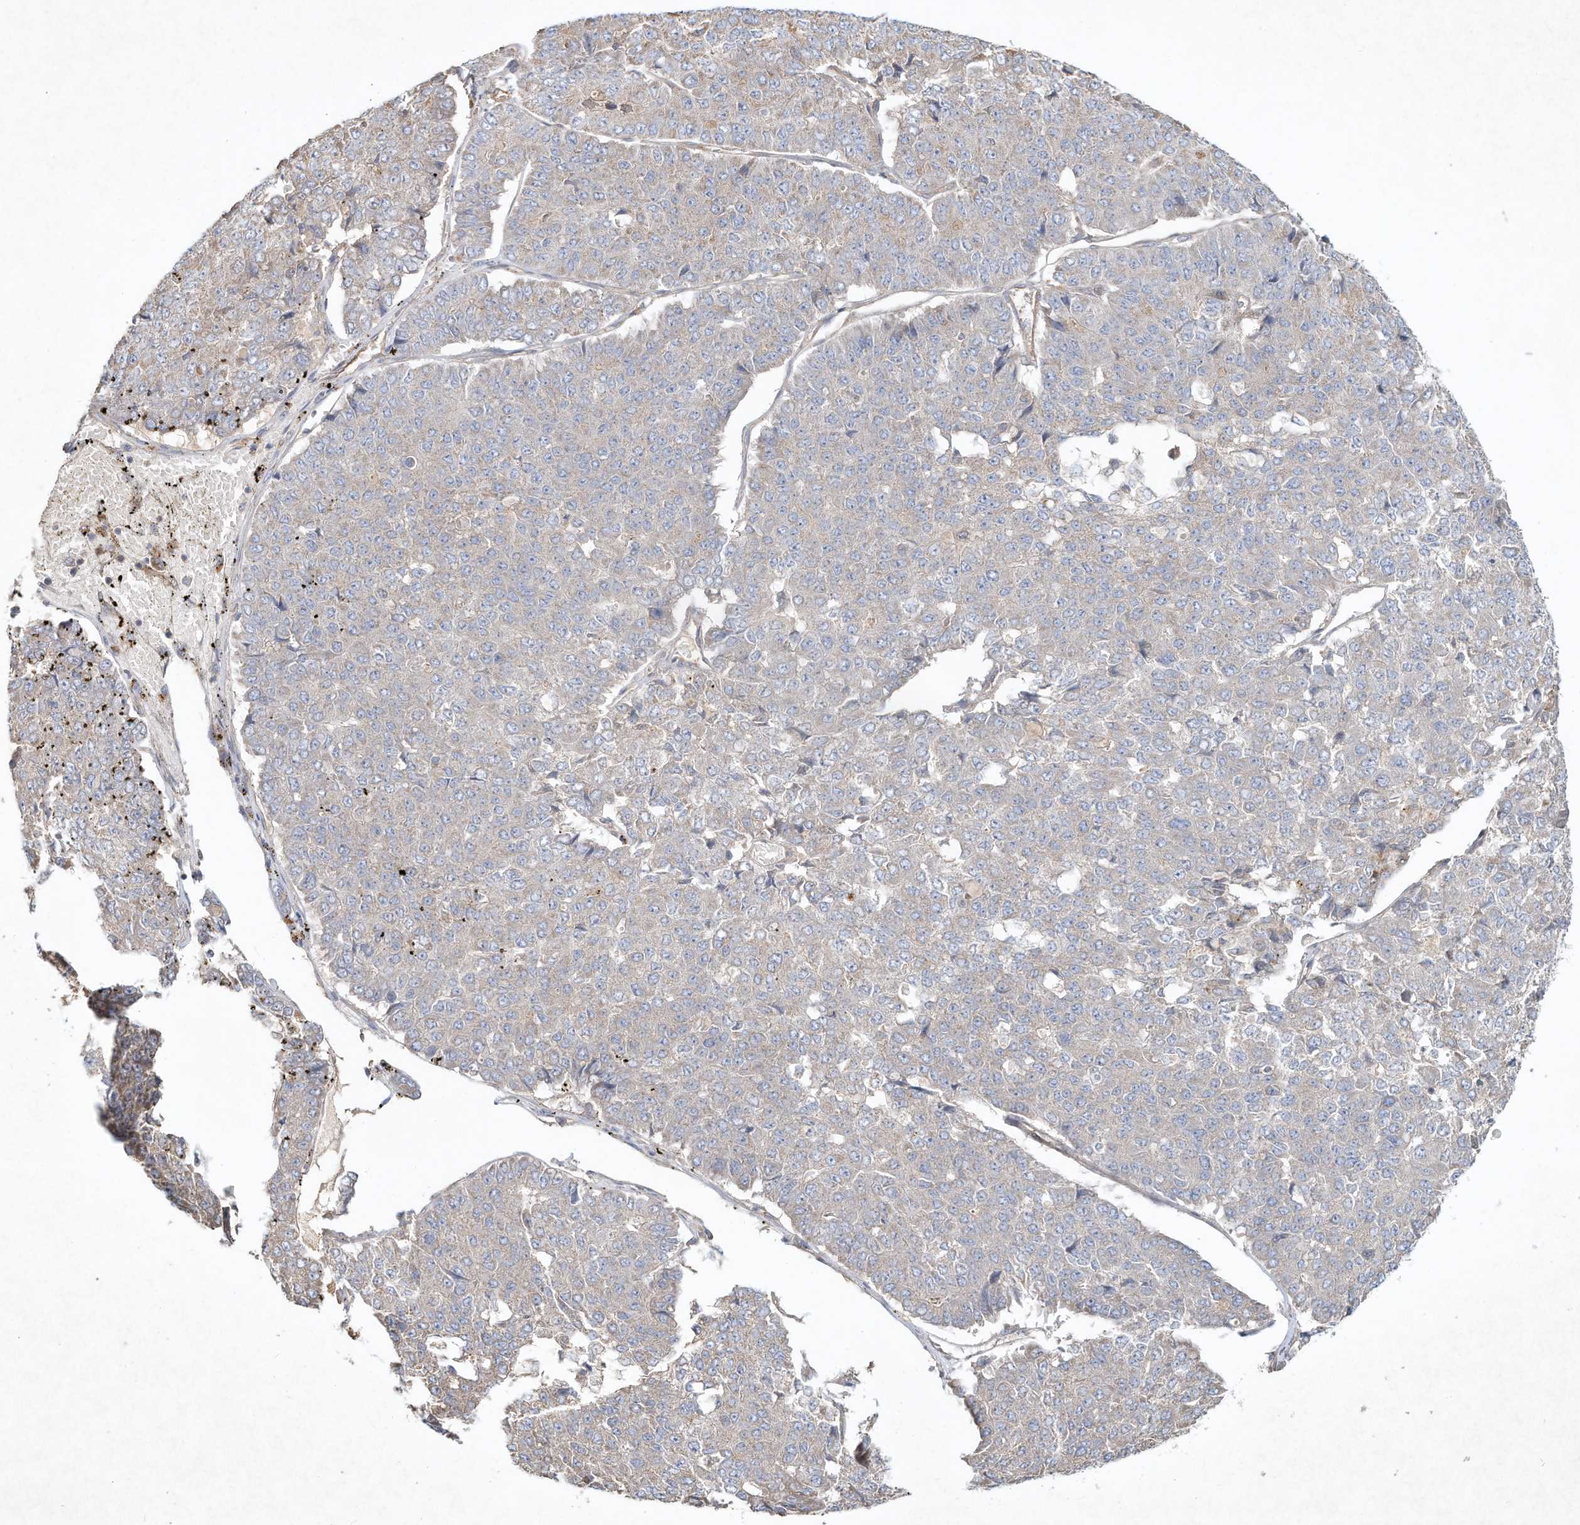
{"staining": {"intensity": "negative", "quantity": "none", "location": "none"}, "tissue": "pancreatic cancer", "cell_type": "Tumor cells", "image_type": "cancer", "snomed": [{"axis": "morphology", "description": "Adenocarcinoma, NOS"}, {"axis": "topography", "description": "Pancreas"}], "caption": "Immunohistochemistry of human pancreatic cancer (adenocarcinoma) demonstrates no positivity in tumor cells.", "gene": "HTR5A", "patient": {"sex": "male", "age": 50}}